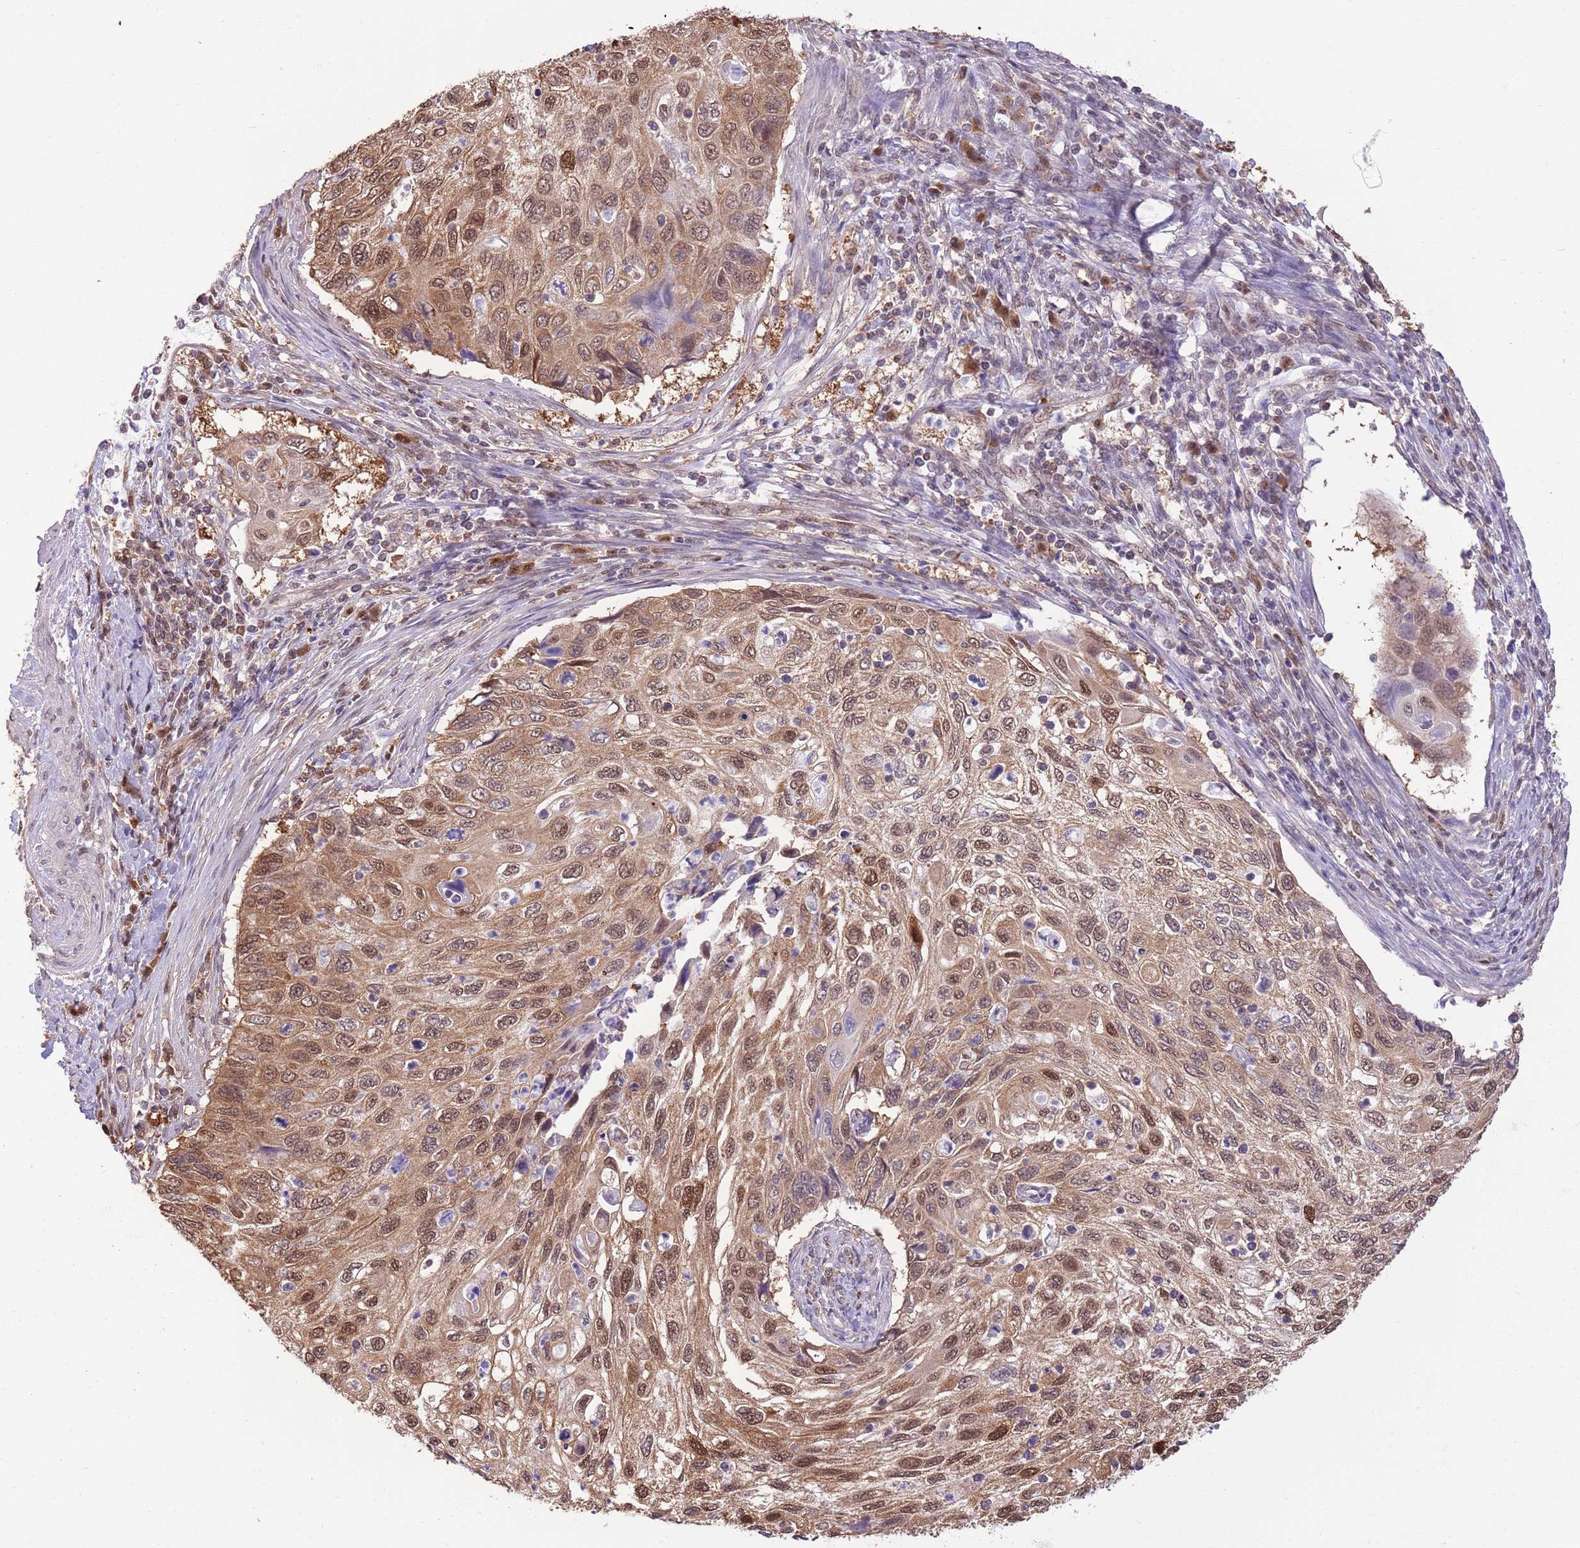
{"staining": {"intensity": "moderate", "quantity": ">75%", "location": "cytoplasmic/membranous,nuclear"}, "tissue": "cervical cancer", "cell_type": "Tumor cells", "image_type": "cancer", "snomed": [{"axis": "morphology", "description": "Squamous cell carcinoma, NOS"}, {"axis": "topography", "description": "Cervix"}], "caption": "Human cervical cancer stained with a protein marker shows moderate staining in tumor cells.", "gene": "NSFL1C", "patient": {"sex": "female", "age": 70}}